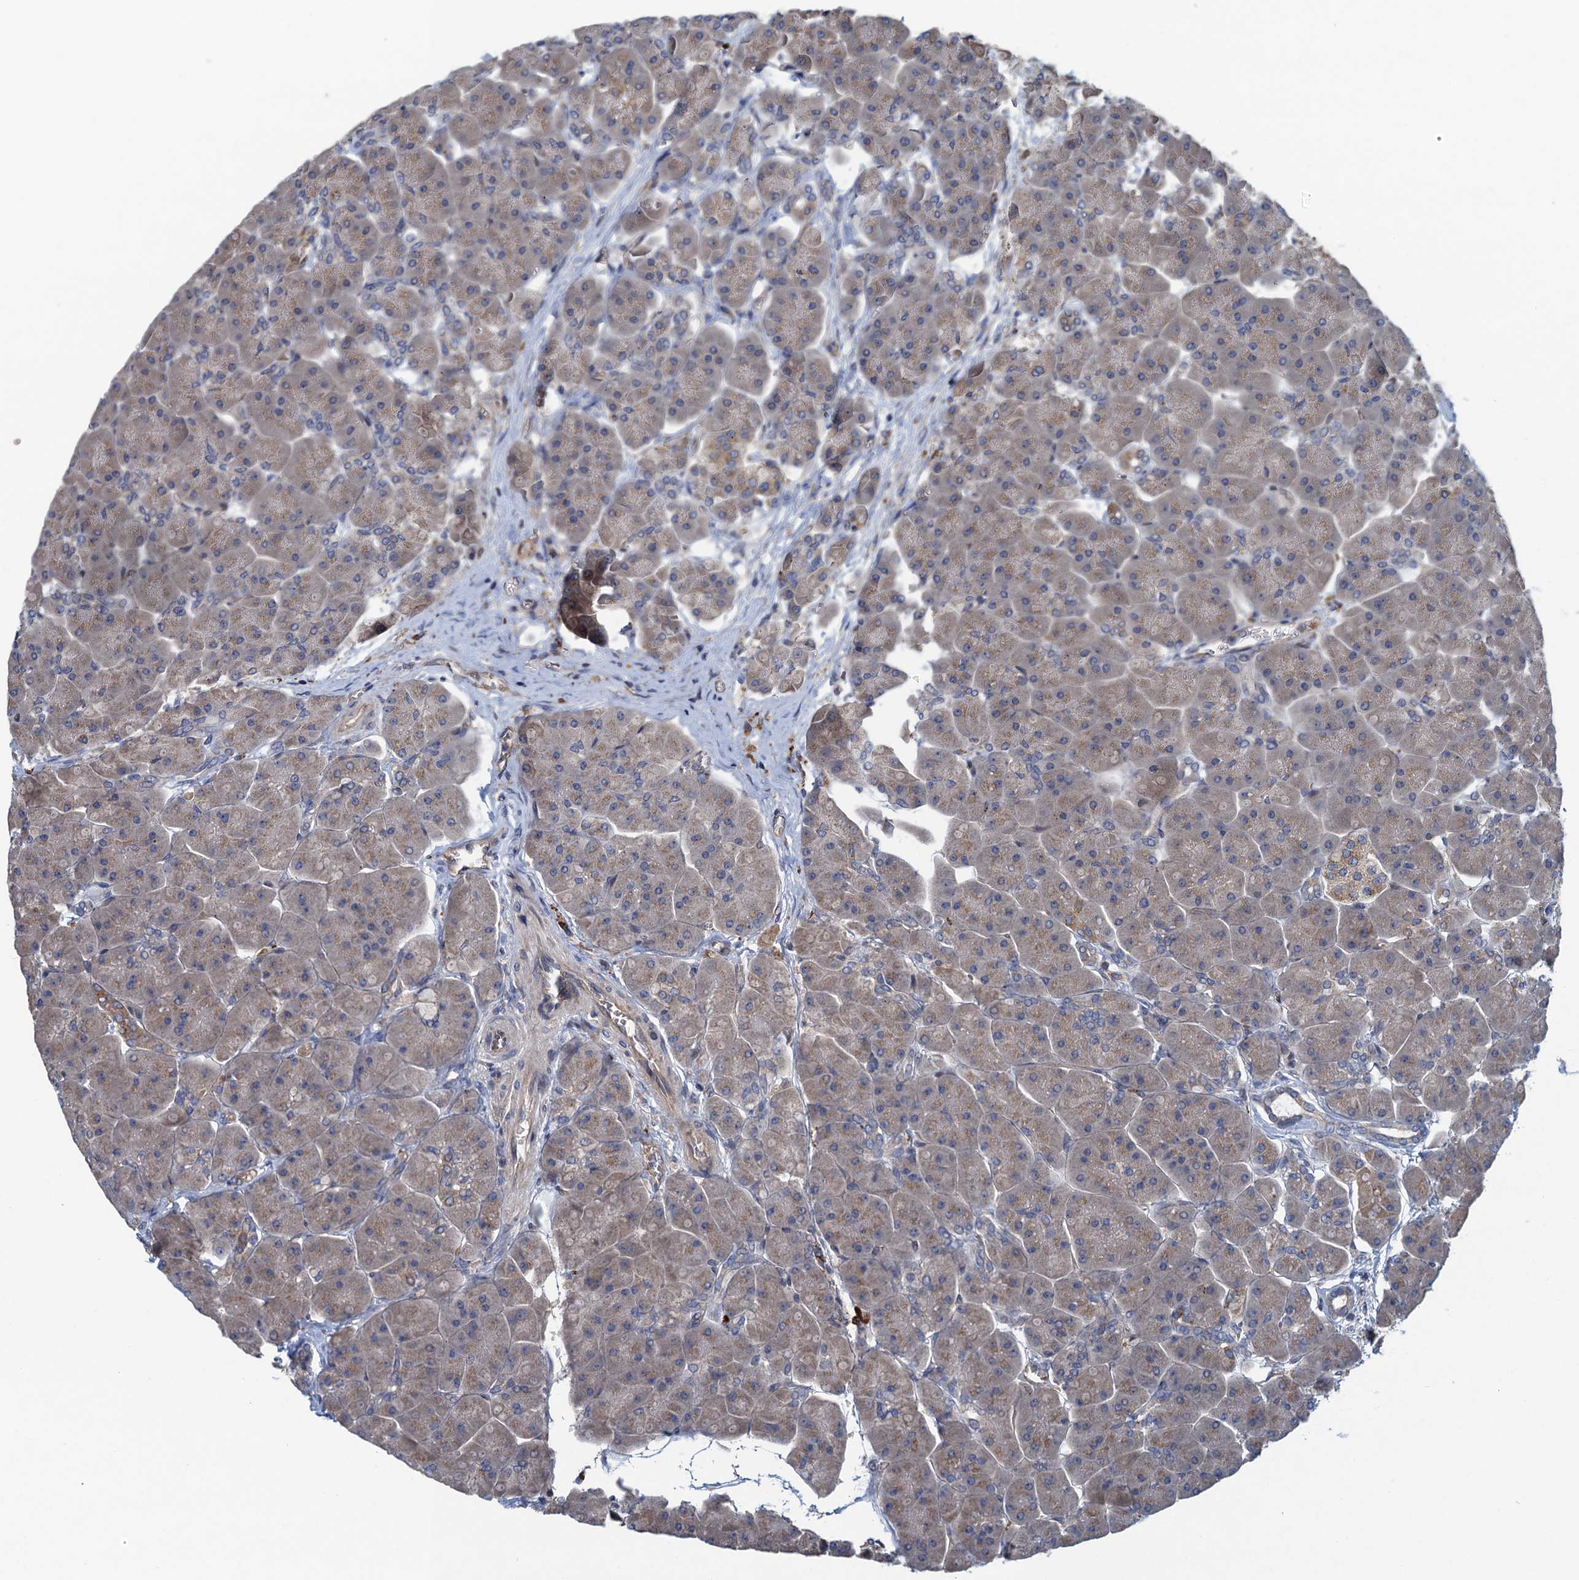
{"staining": {"intensity": "weak", "quantity": ">75%", "location": "cytoplasmic/membranous"}, "tissue": "pancreas", "cell_type": "Exocrine glandular cells", "image_type": "normal", "snomed": [{"axis": "morphology", "description": "Normal tissue, NOS"}, {"axis": "topography", "description": "Pancreas"}], "caption": "This is a histology image of immunohistochemistry (IHC) staining of benign pancreas, which shows weak staining in the cytoplasmic/membranous of exocrine glandular cells.", "gene": "KBTBD8", "patient": {"sex": "male", "age": 66}}